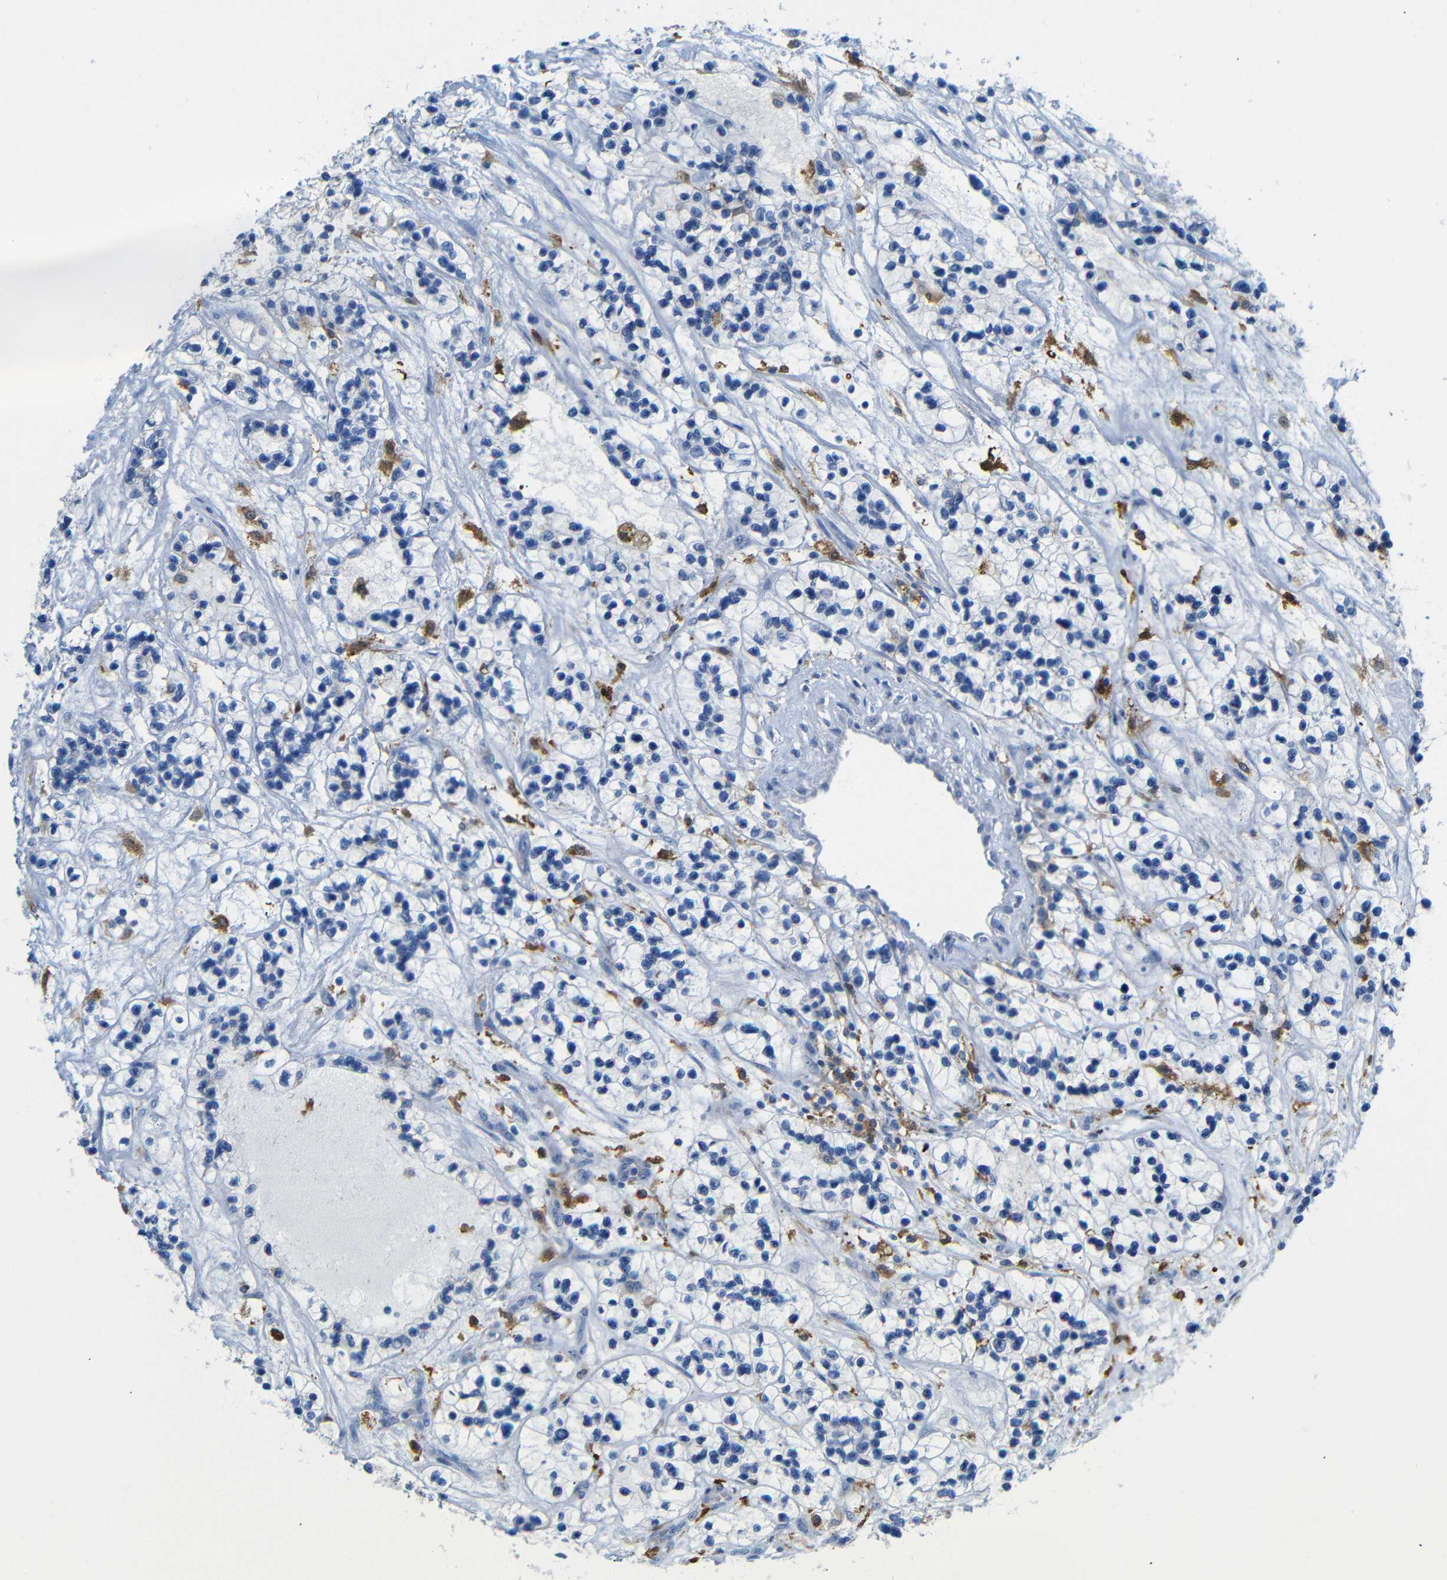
{"staining": {"intensity": "negative", "quantity": "none", "location": "none"}, "tissue": "renal cancer", "cell_type": "Tumor cells", "image_type": "cancer", "snomed": [{"axis": "morphology", "description": "Adenocarcinoma, NOS"}, {"axis": "topography", "description": "Kidney"}], "caption": "This is a micrograph of IHC staining of adenocarcinoma (renal), which shows no positivity in tumor cells.", "gene": "C1orf210", "patient": {"sex": "female", "age": 57}}